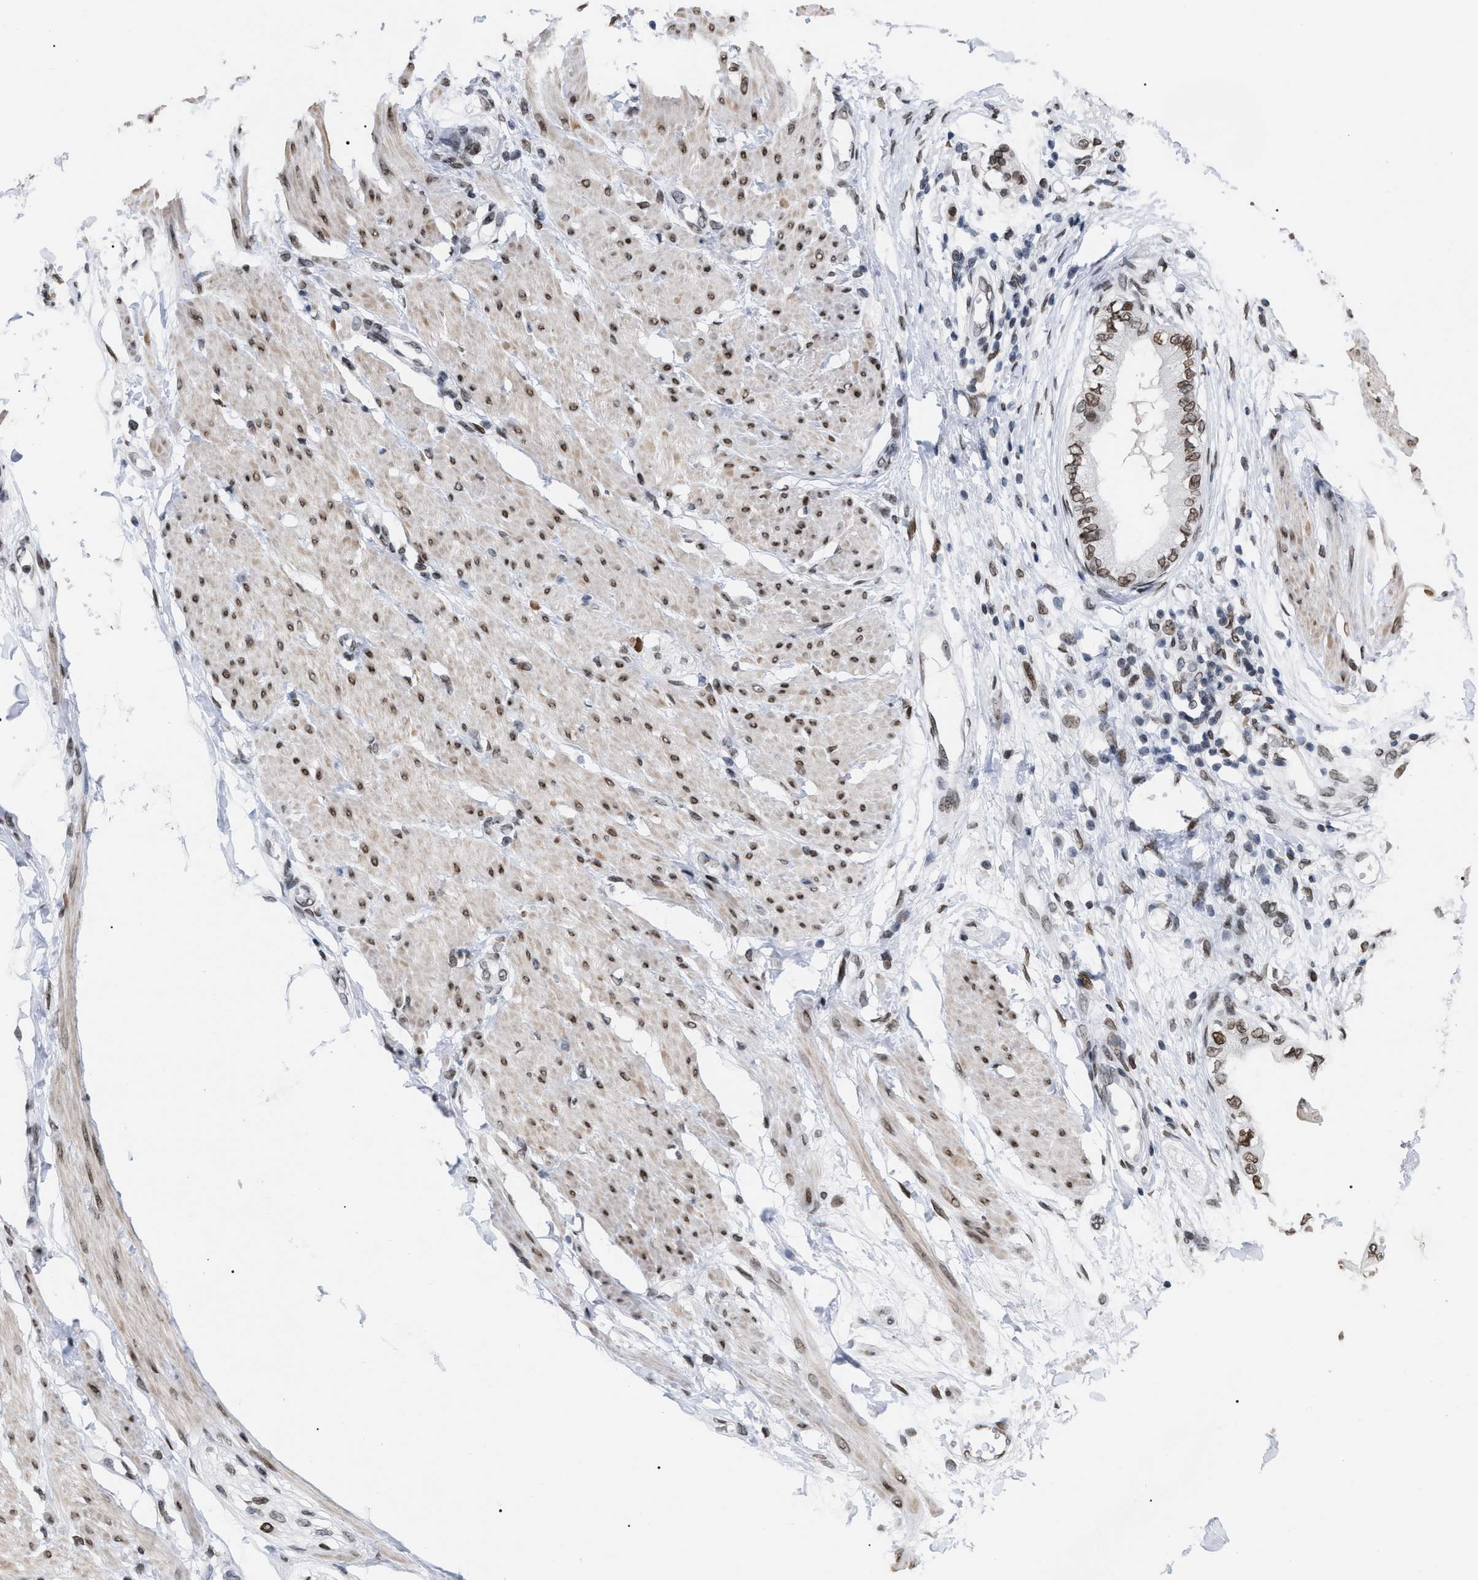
{"staining": {"intensity": "moderate", "quantity": ">75%", "location": "nuclear"}, "tissue": "pancreatic cancer", "cell_type": "Tumor cells", "image_type": "cancer", "snomed": [{"axis": "morphology", "description": "Normal tissue, NOS"}, {"axis": "morphology", "description": "Adenocarcinoma, NOS"}, {"axis": "topography", "description": "Pancreas"}, {"axis": "topography", "description": "Duodenum"}], "caption": "Moderate nuclear positivity is identified in about >75% of tumor cells in pancreatic adenocarcinoma.", "gene": "TPR", "patient": {"sex": "female", "age": 60}}